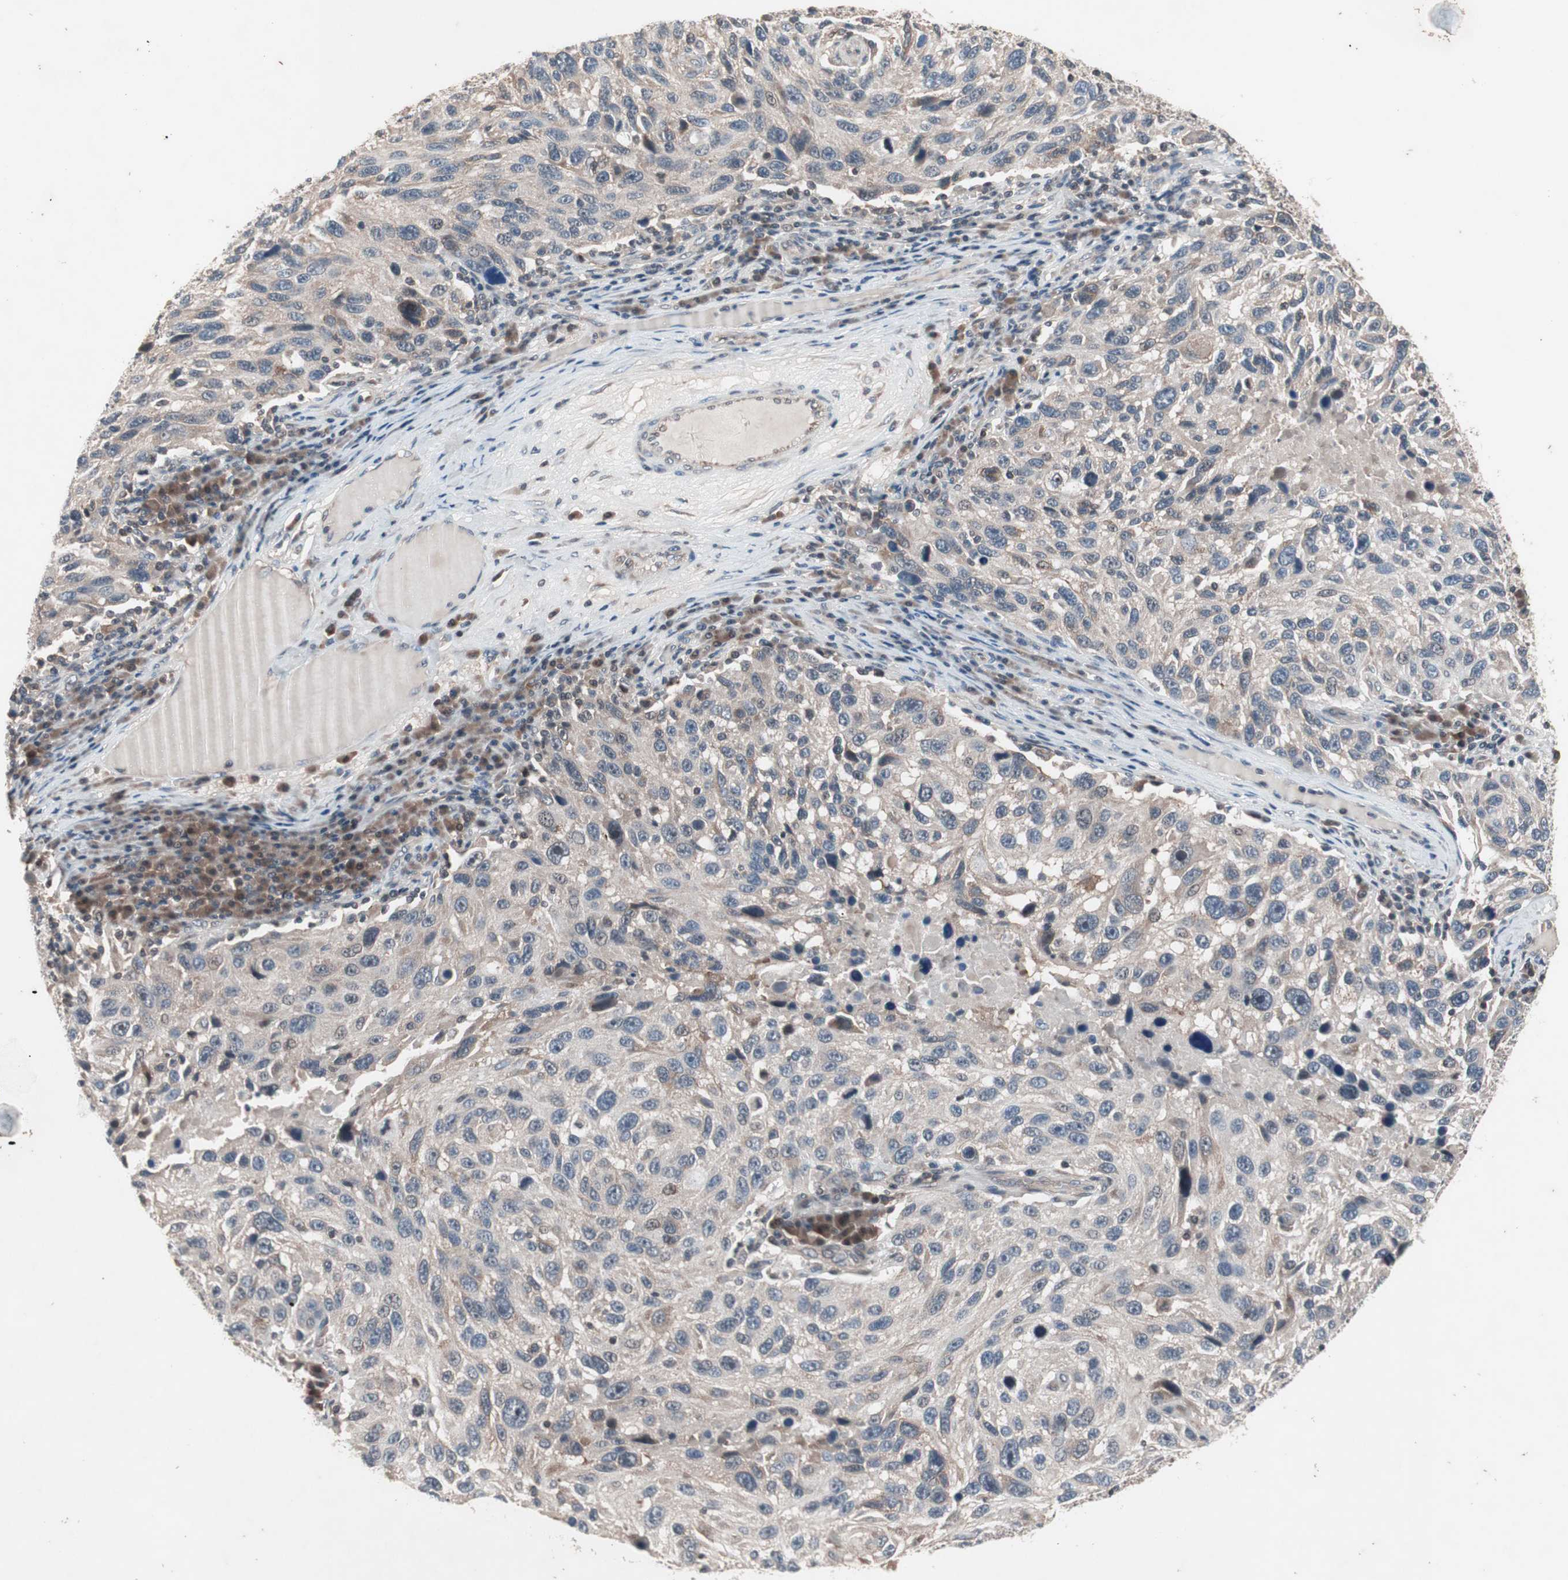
{"staining": {"intensity": "negative", "quantity": "none", "location": "none"}, "tissue": "melanoma", "cell_type": "Tumor cells", "image_type": "cancer", "snomed": [{"axis": "morphology", "description": "Malignant melanoma, NOS"}, {"axis": "topography", "description": "Skin"}], "caption": "Tumor cells show no significant protein expression in malignant melanoma.", "gene": "IRS1", "patient": {"sex": "male", "age": 53}}